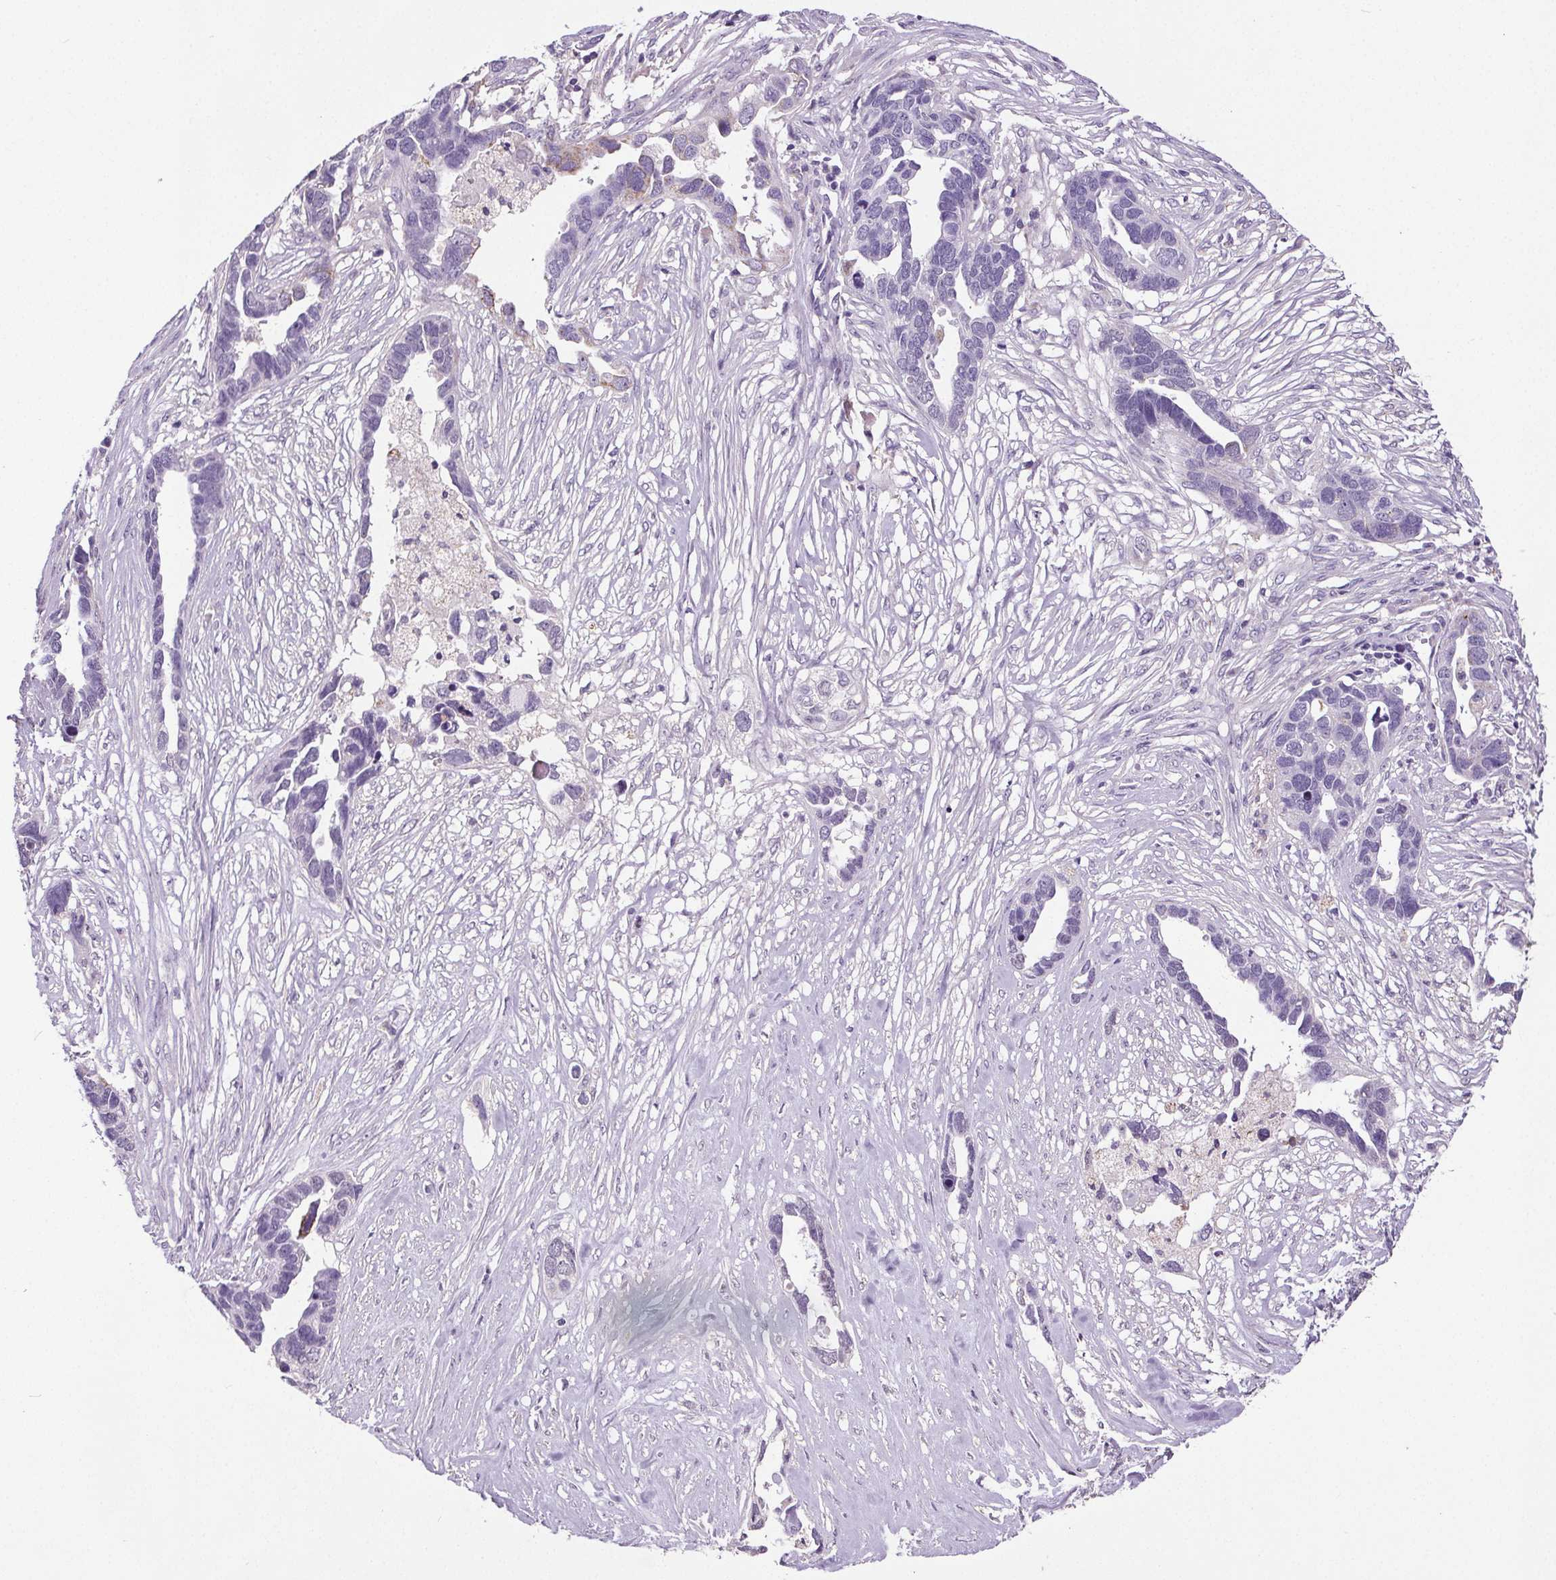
{"staining": {"intensity": "negative", "quantity": "none", "location": "none"}, "tissue": "ovarian cancer", "cell_type": "Tumor cells", "image_type": "cancer", "snomed": [{"axis": "morphology", "description": "Cystadenocarcinoma, serous, NOS"}, {"axis": "topography", "description": "Ovary"}], "caption": "Tumor cells show no significant protein staining in serous cystadenocarcinoma (ovarian). (Immunohistochemistry (ihc), brightfield microscopy, high magnification).", "gene": "GPIHBP1", "patient": {"sex": "female", "age": 54}}